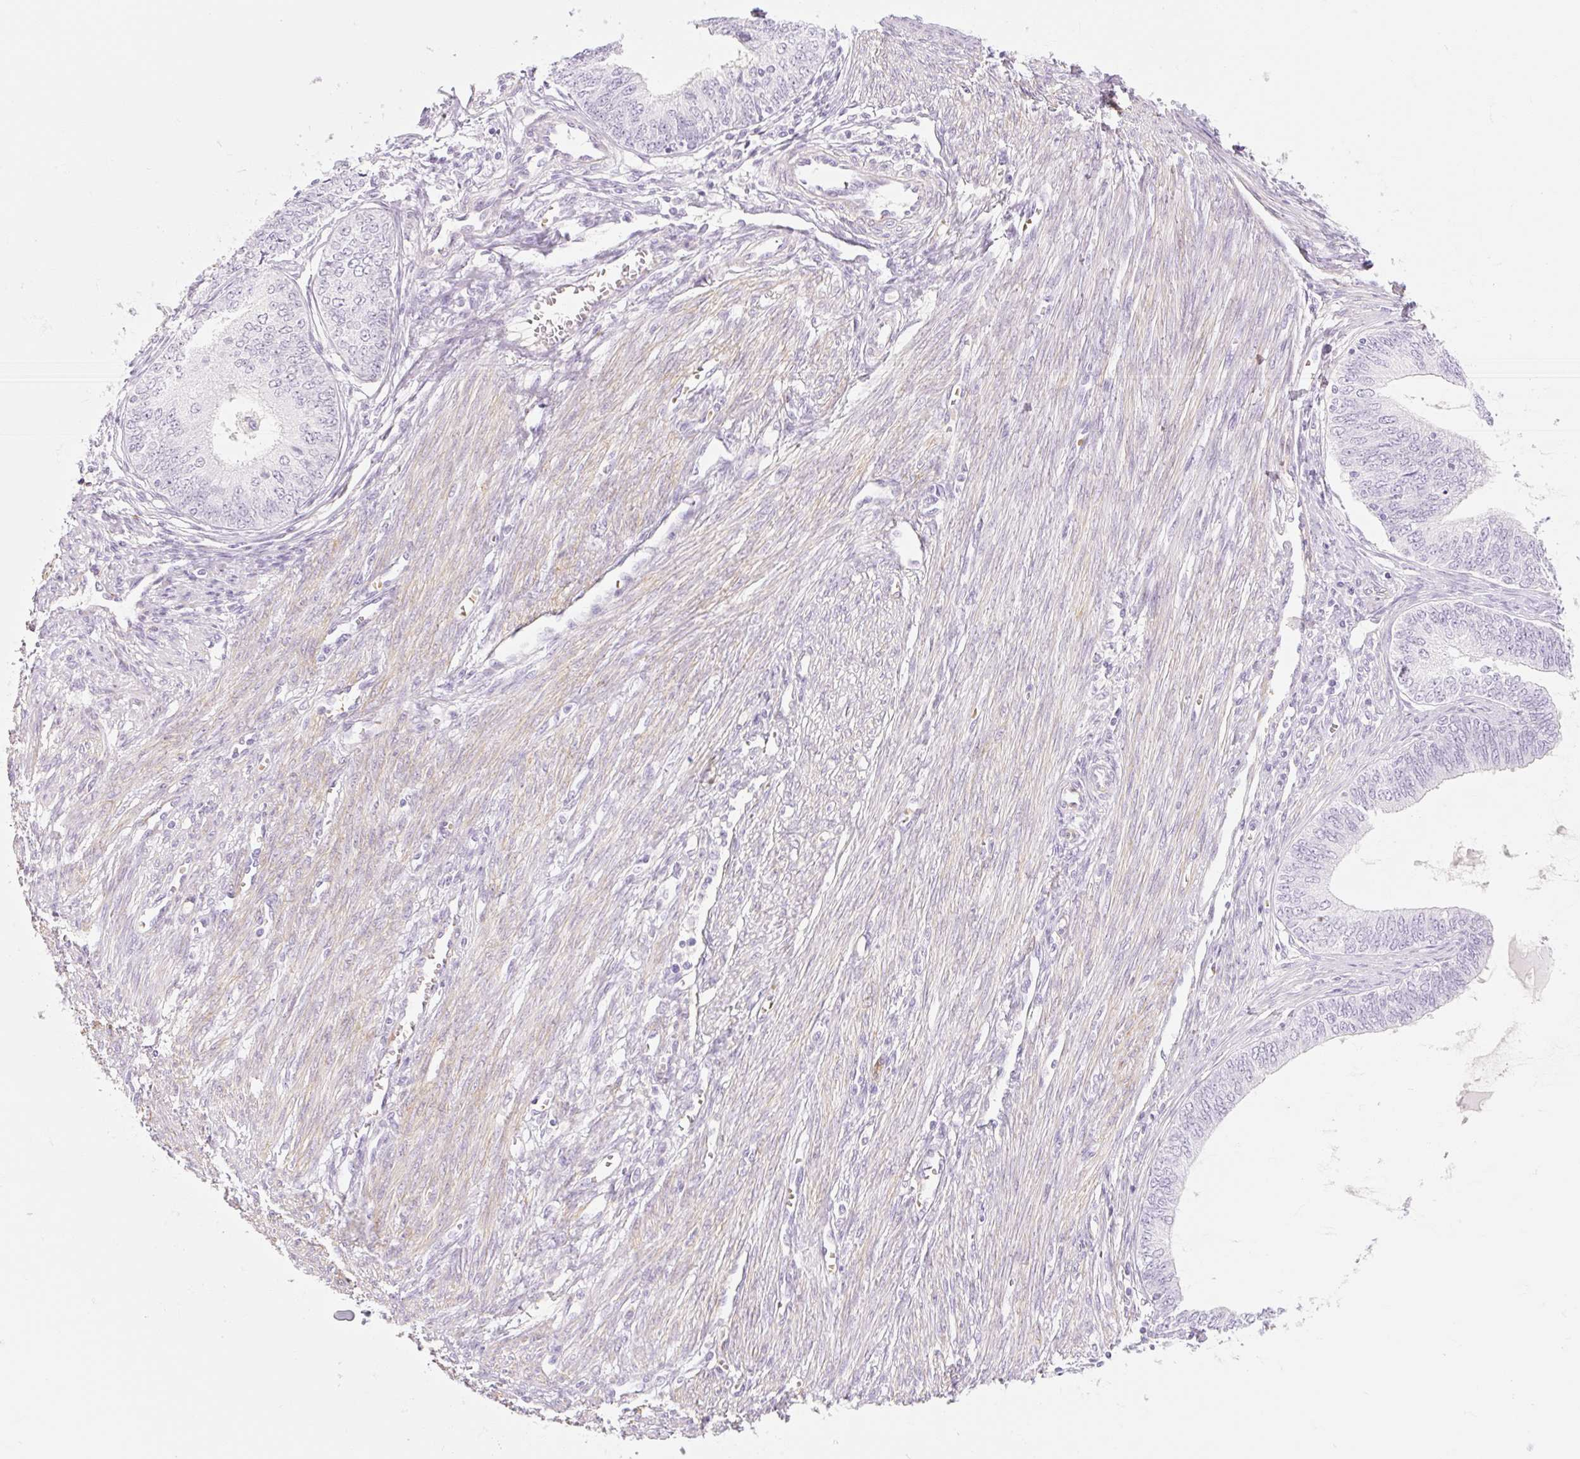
{"staining": {"intensity": "negative", "quantity": "none", "location": "none"}, "tissue": "endometrial cancer", "cell_type": "Tumor cells", "image_type": "cancer", "snomed": [{"axis": "morphology", "description": "Adenocarcinoma, NOS"}, {"axis": "topography", "description": "Endometrium"}], "caption": "A photomicrograph of endometrial adenocarcinoma stained for a protein demonstrates no brown staining in tumor cells.", "gene": "TAF1L", "patient": {"sex": "female", "age": 68}}